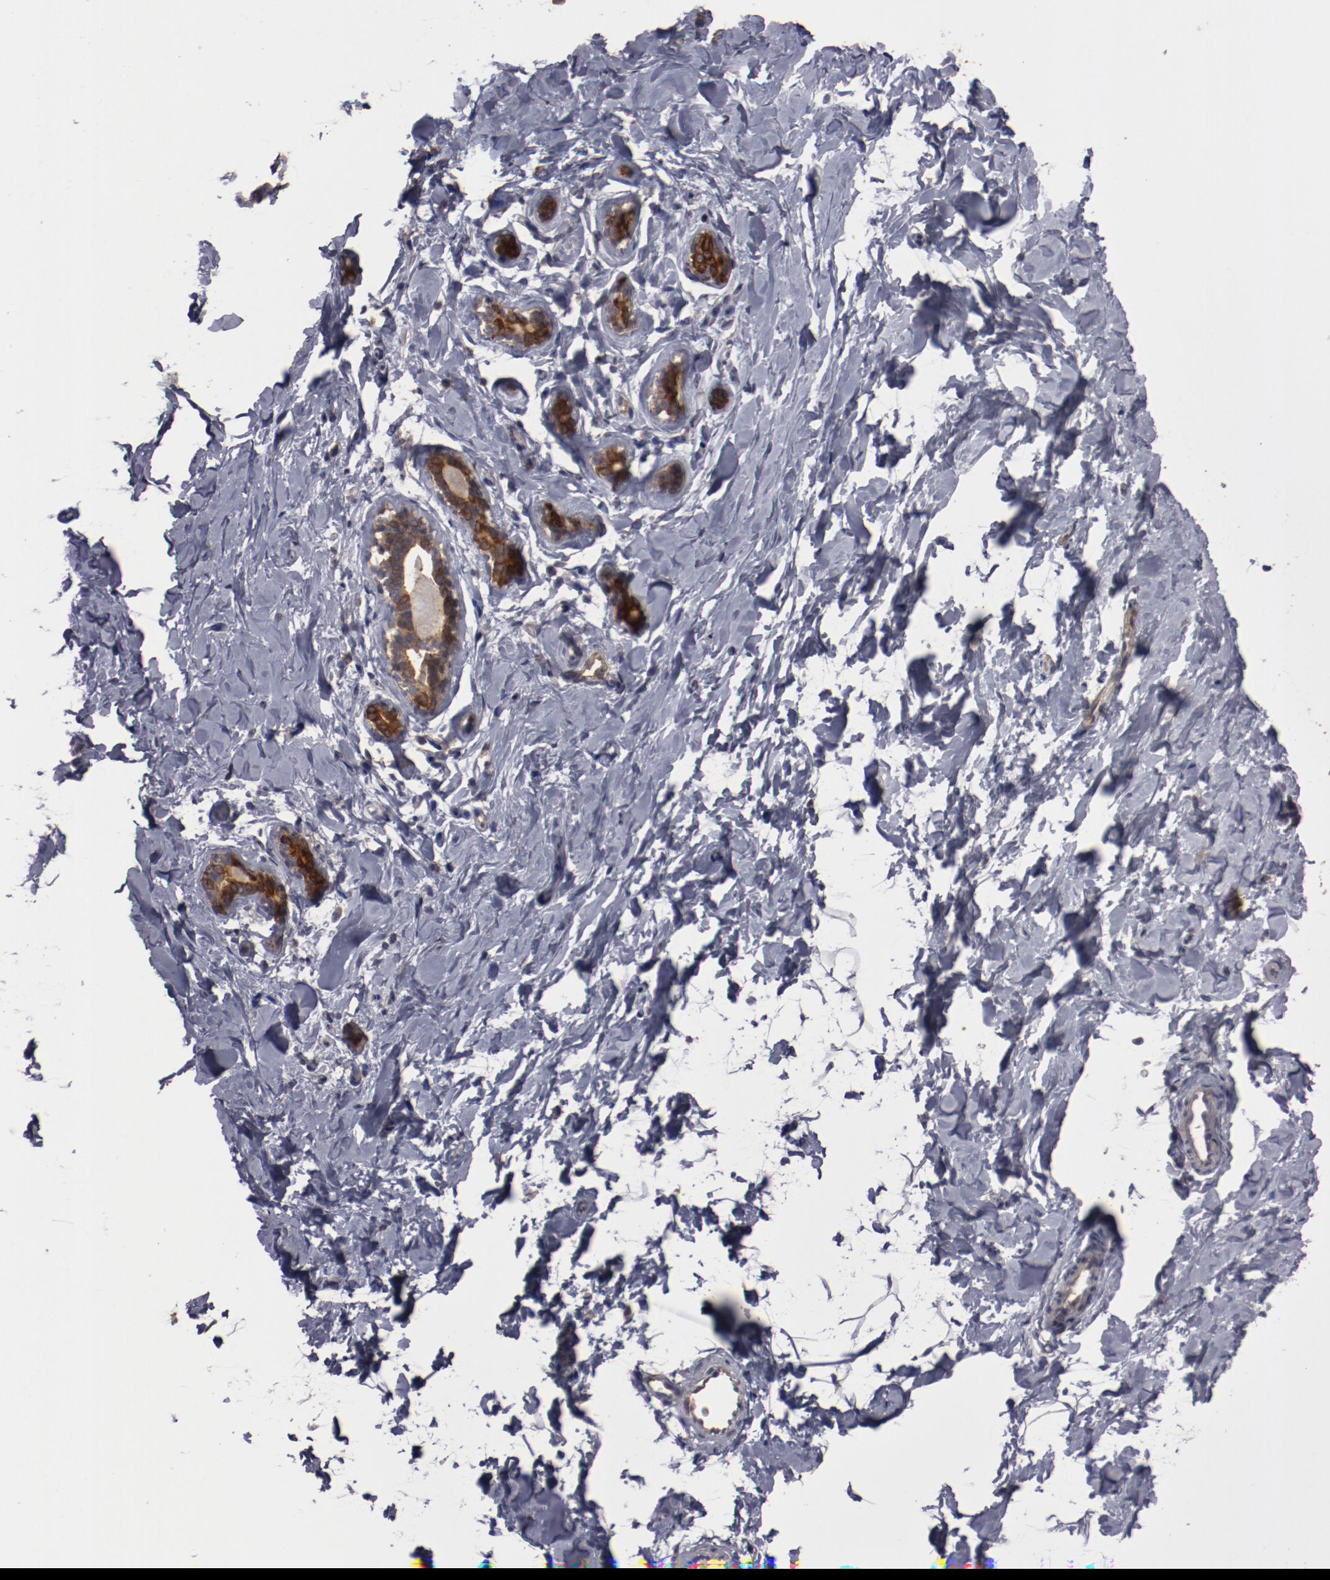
{"staining": {"intensity": "negative", "quantity": "none", "location": "none"}, "tissue": "breast", "cell_type": "Adipocytes", "image_type": "normal", "snomed": [{"axis": "morphology", "description": "Normal tissue, NOS"}, {"axis": "topography", "description": "Breast"}], "caption": "Adipocytes are negative for protein expression in benign human breast. Brightfield microscopy of IHC stained with DAB (brown) and hematoxylin (blue), captured at high magnification.", "gene": "LRRC75B", "patient": {"sex": "female", "age": 23}}